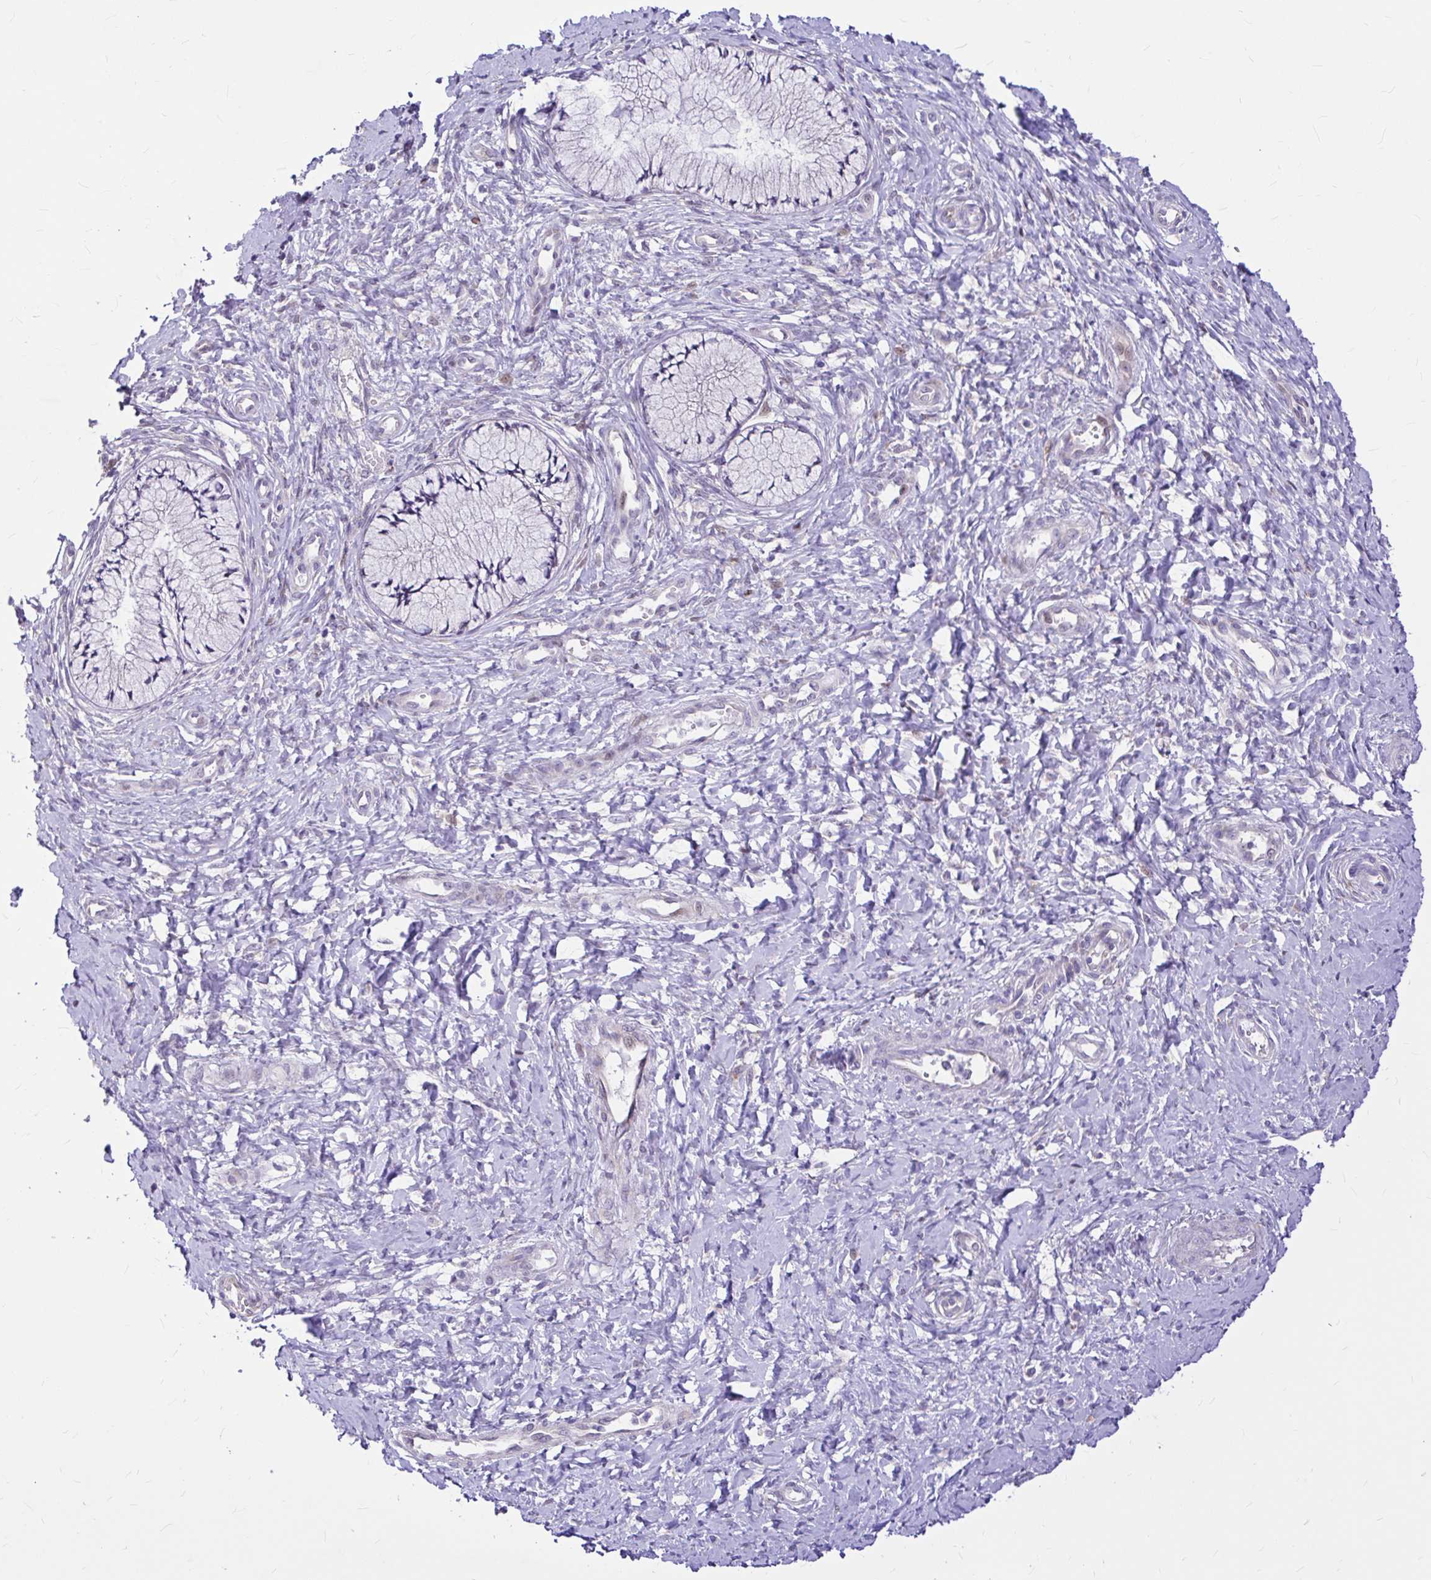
{"staining": {"intensity": "weak", "quantity": "25%-75%", "location": "cytoplasmic/membranous"}, "tissue": "cervix", "cell_type": "Glandular cells", "image_type": "normal", "snomed": [{"axis": "morphology", "description": "Normal tissue, NOS"}, {"axis": "topography", "description": "Cervix"}], "caption": "IHC (DAB (3,3'-diaminobenzidine)) staining of normal cervix shows weak cytoplasmic/membranous protein positivity in about 25%-75% of glandular cells. The protein of interest is stained brown, and the nuclei are stained in blue (DAB IHC with brightfield microscopy, high magnification).", "gene": "GABBR2", "patient": {"sex": "female", "age": 37}}